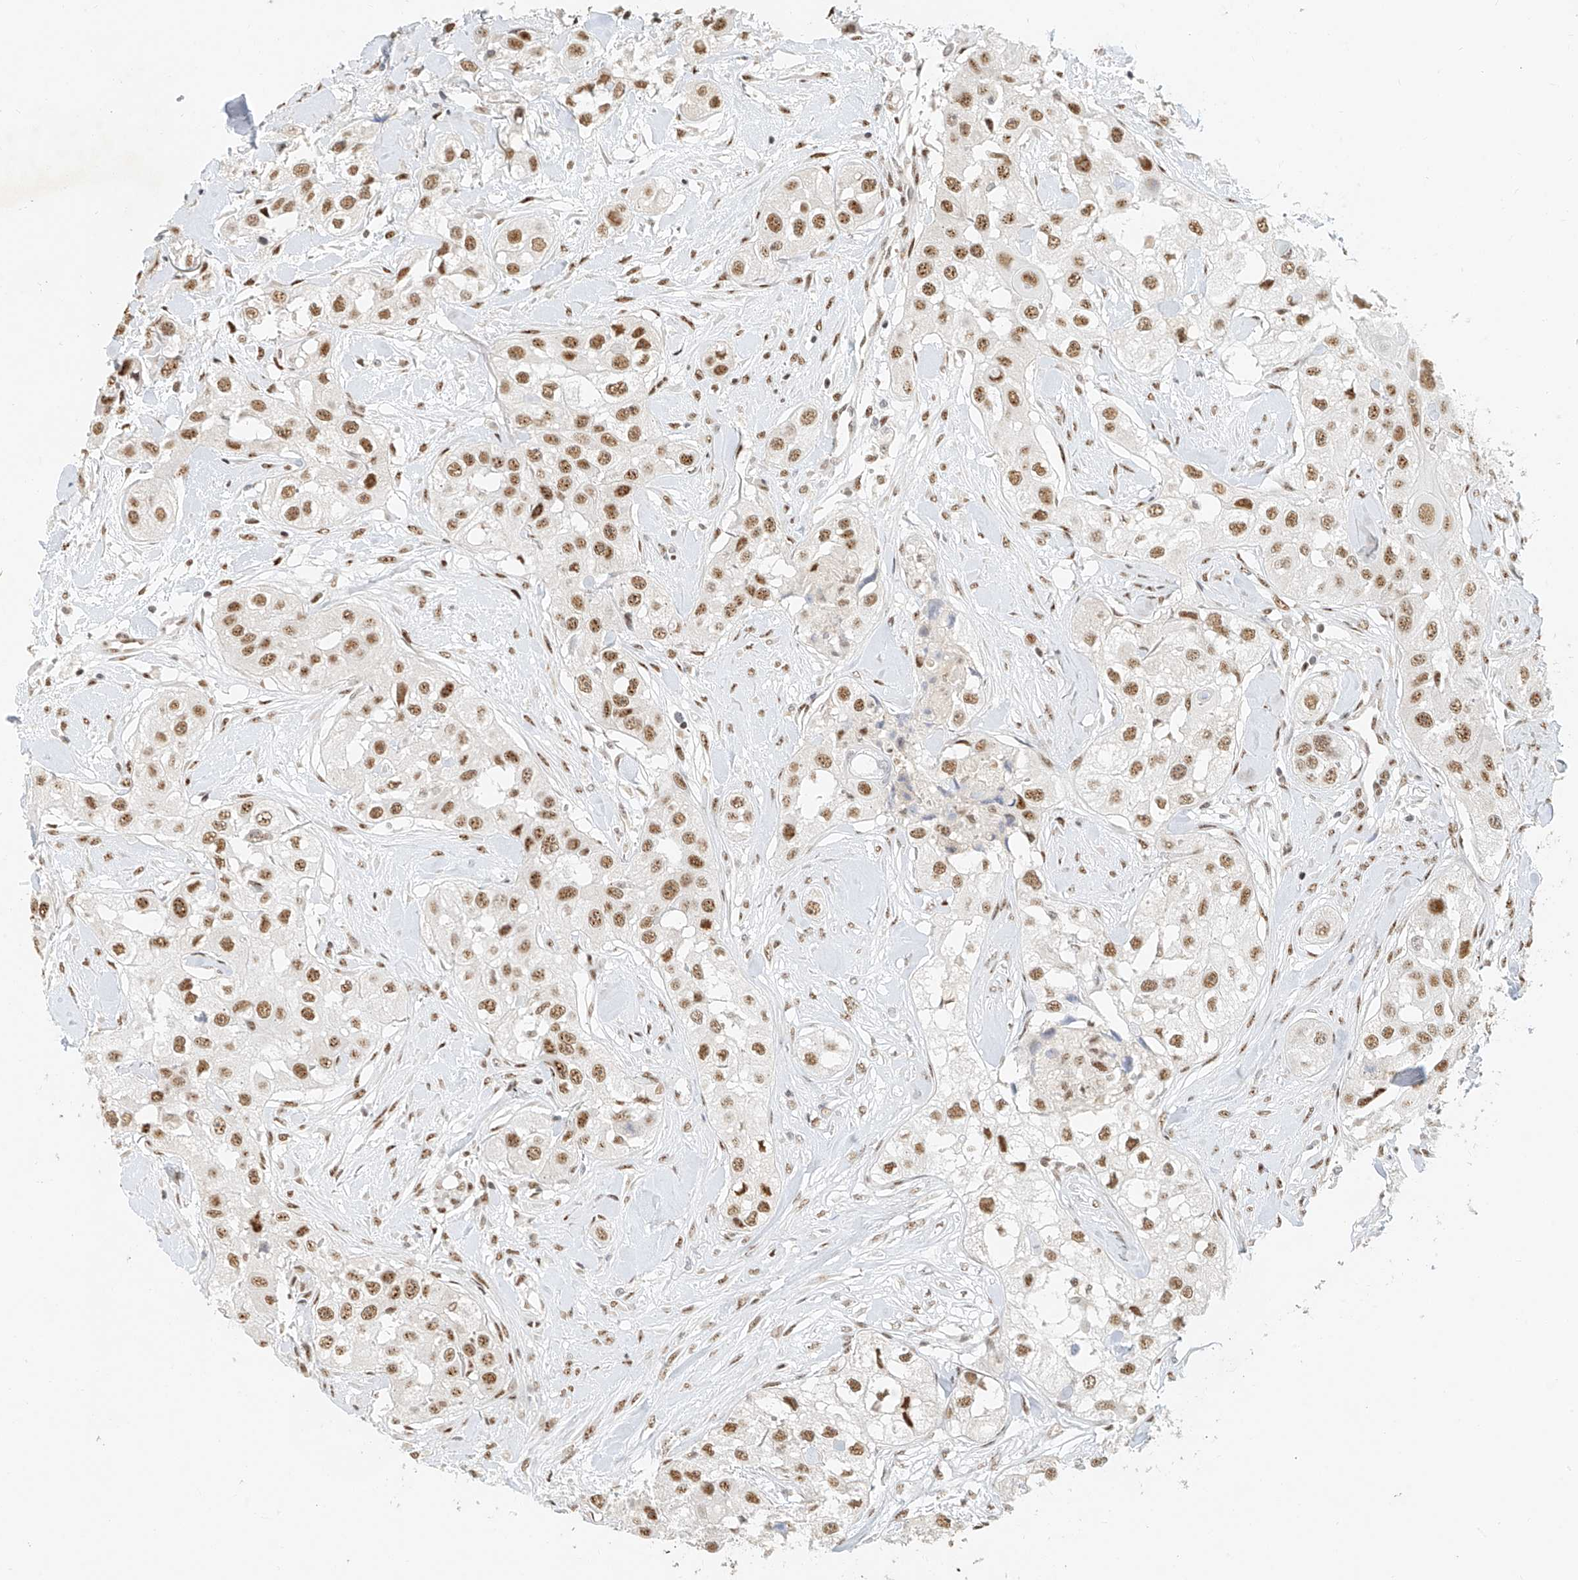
{"staining": {"intensity": "moderate", "quantity": ">75%", "location": "nuclear"}, "tissue": "head and neck cancer", "cell_type": "Tumor cells", "image_type": "cancer", "snomed": [{"axis": "morphology", "description": "Normal tissue, NOS"}, {"axis": "morphology", "description": "Squamous cell carcinoma, NOS"}, {"axis": "topography", "description": "Skeletal muscle"}, {"axis": "topography", "description": "Head-Neck"}], "caption": "A brown stain labels moderate nuclear positivity of a protein in head and neck squamous cell carcinoma tumor cells. (Brightfield microscopy of DAB IHC at high magnification).", "gene": "CXorf58", "patient": {"sex": "male", "age": 51}}